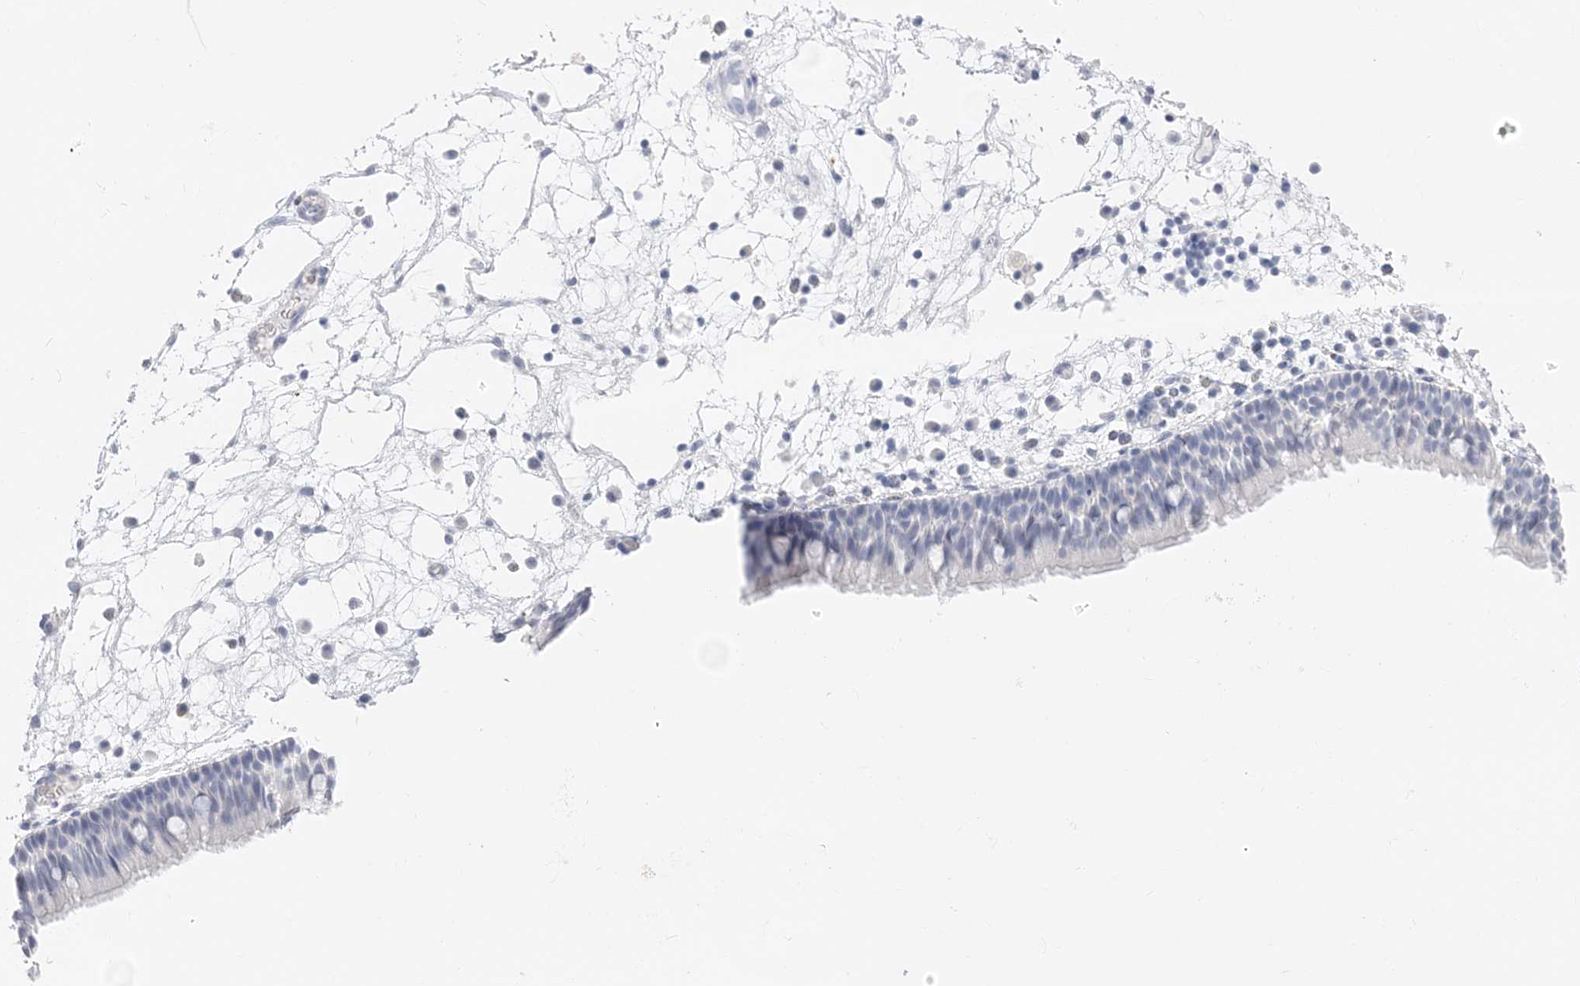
{"staining": {"intensity": "negative", "quantity": "none", "location": "none"}, "tissue": "nasopharynx", "cell_type": "Respiratory epithelial cells", "image_type": "normal", "snomed": [{"axis": "morphology", "description": "Normal tissue, NOS"}, {"axis": "morphology", "description": "Inflammation, NOS"}, {"axis": "morphology", "description": "Malignant melanoma, Metastatic site"}, {"axis": "topography", "description": "Nasopharynx"}], "caption": "Respiratory epithelial cells are negative for brown protein staining in unremarkable nasopharynx. The staining is performed using DAB (3,3'-diaminobenzidine) brown chromogen with nuclei counter-stained in using hematoxylin.", "gene": "SH3YL1", "patient": {"sex": "male", "age": 70}}